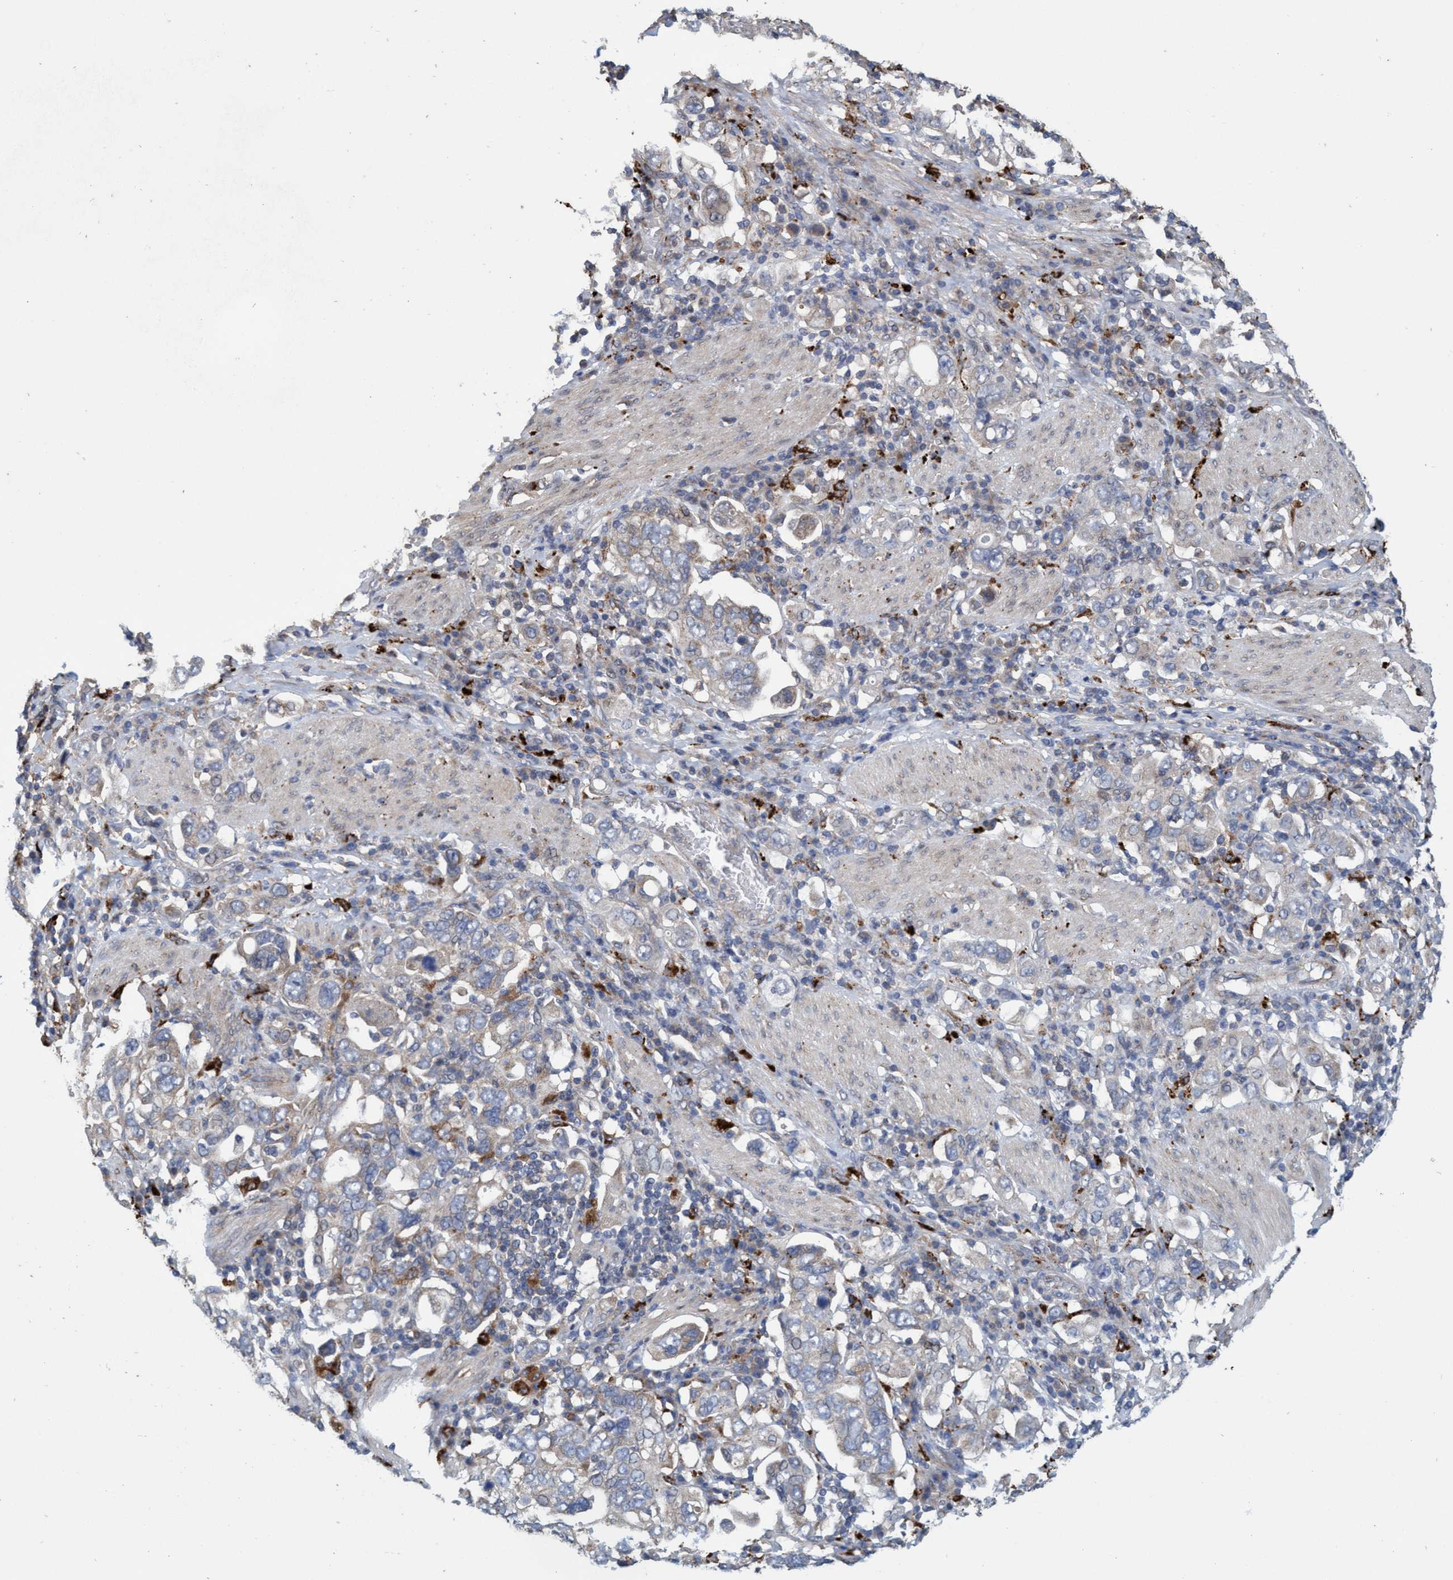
{"staining": {"intensity": "weak", "quantity": "<25%", "location": "cytoplasmic/membranous"}, "tissue": "stomach cancer", "cell_type": "Tumor cells", "image_type": "cancer", "snomed": [{"axis": "morphology", "description": "Adenocarcinoma, NOS"}, {"axis": "topography", "description": "Stomach, upper"}], "caption": "Stomach adenocarcinoma stained for a protein using IHC reveals no positivity tumor cells.", "gene": "BBS9", "patient": {"sex": "male", "age": 62}}